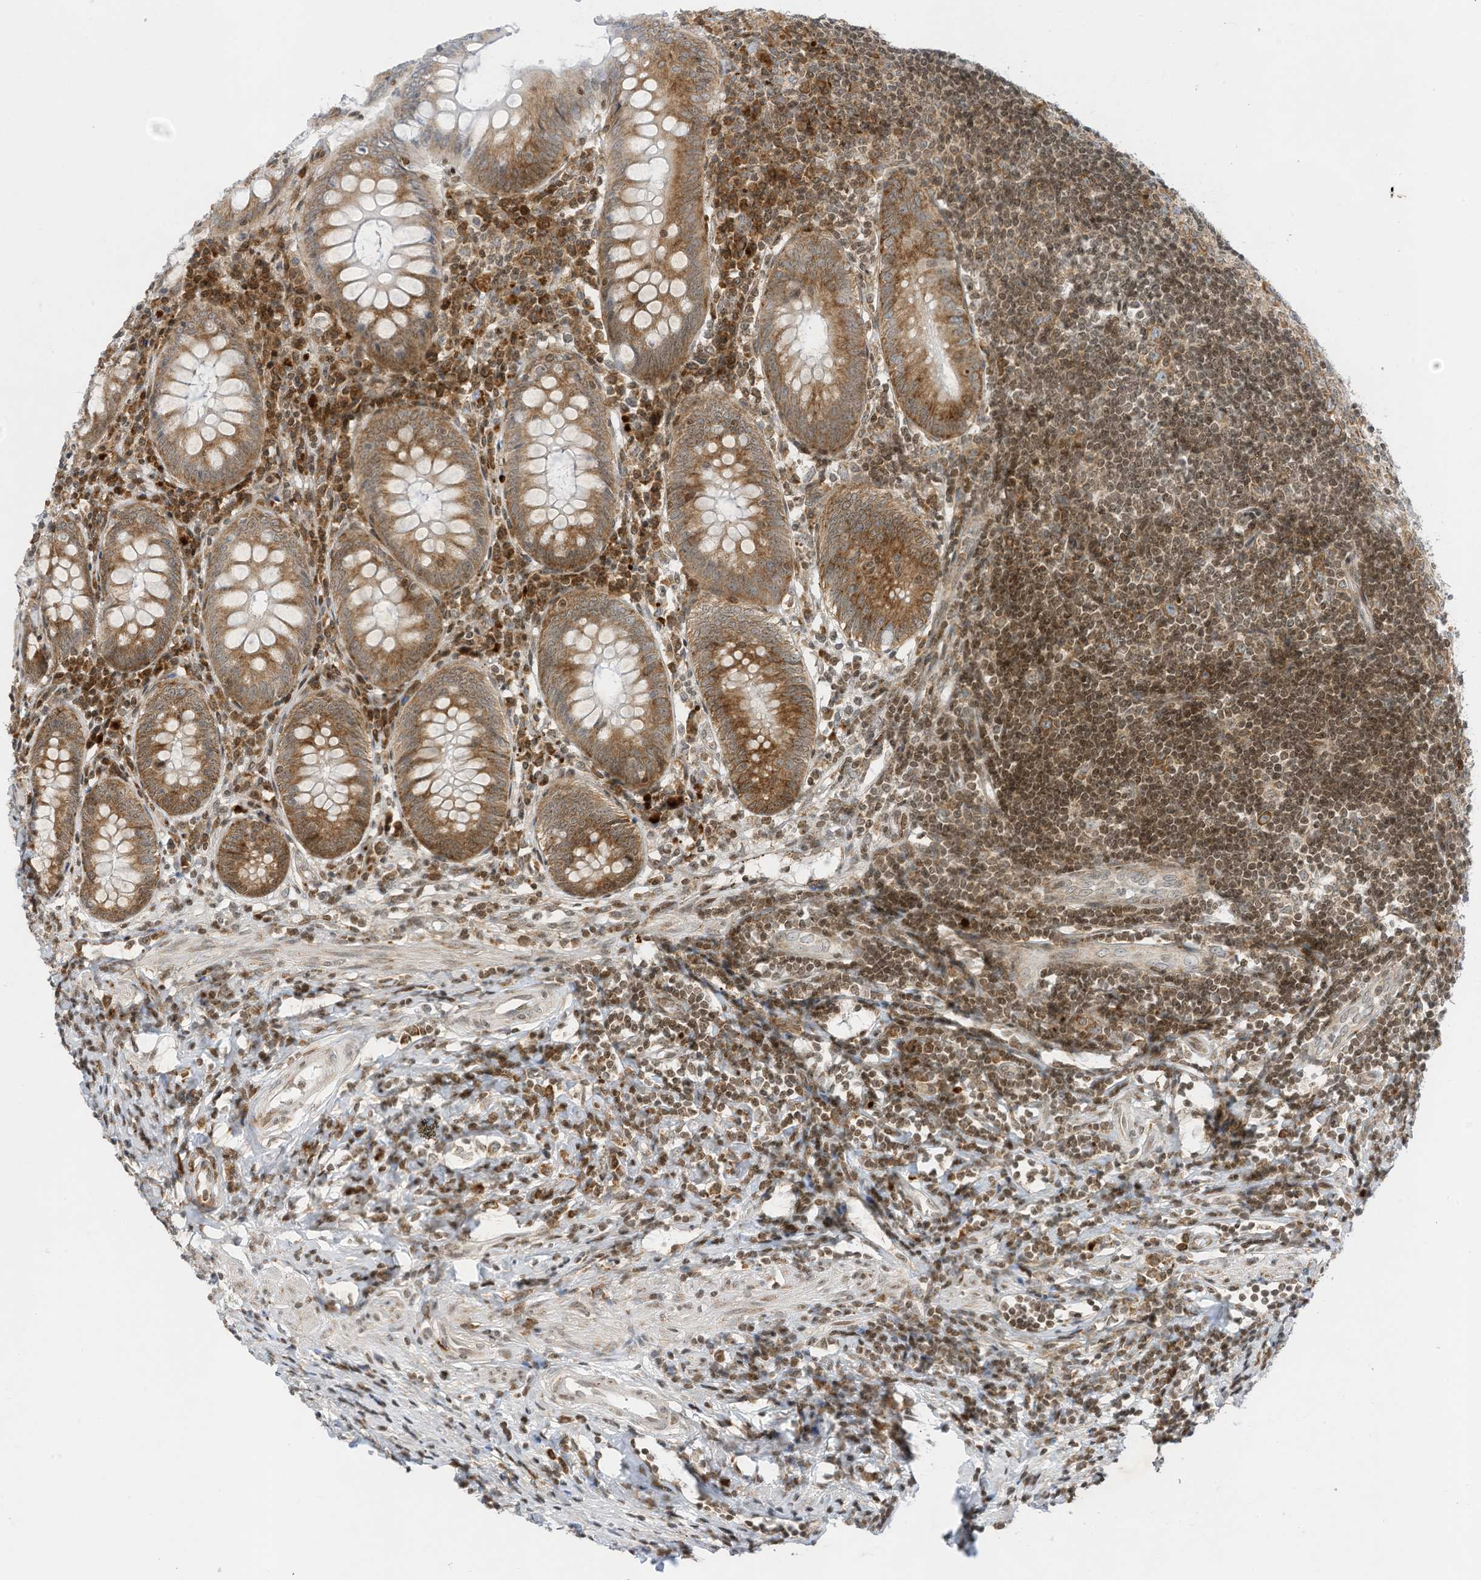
{"staining": {"intensity": "moderate", "quantity": ">75%", "location": "cytoplasmic/membranous,nuclear"}, "tissue": "appendix", "cell_type": "Glandular cells", "image_type": "normal", "snomed": [{"axis": "morphology", "description": "Normal tissue, NOS"}, {"axis": "topography", "description": "Appendix"}], "caption": "Immunohistochemistry (IHC) histopathology image of benign appendix: appendix stained using immunohistochemistry exhibits medium levels of moderate protein expression localized specifically in the cytoplasmic/membranous,nuclear of glandular cells, appearing as a cytoplasmic/membranous,nuclear brown color.", "gene": "EDF1", "patient": {"sex": "female", "age": 54}}